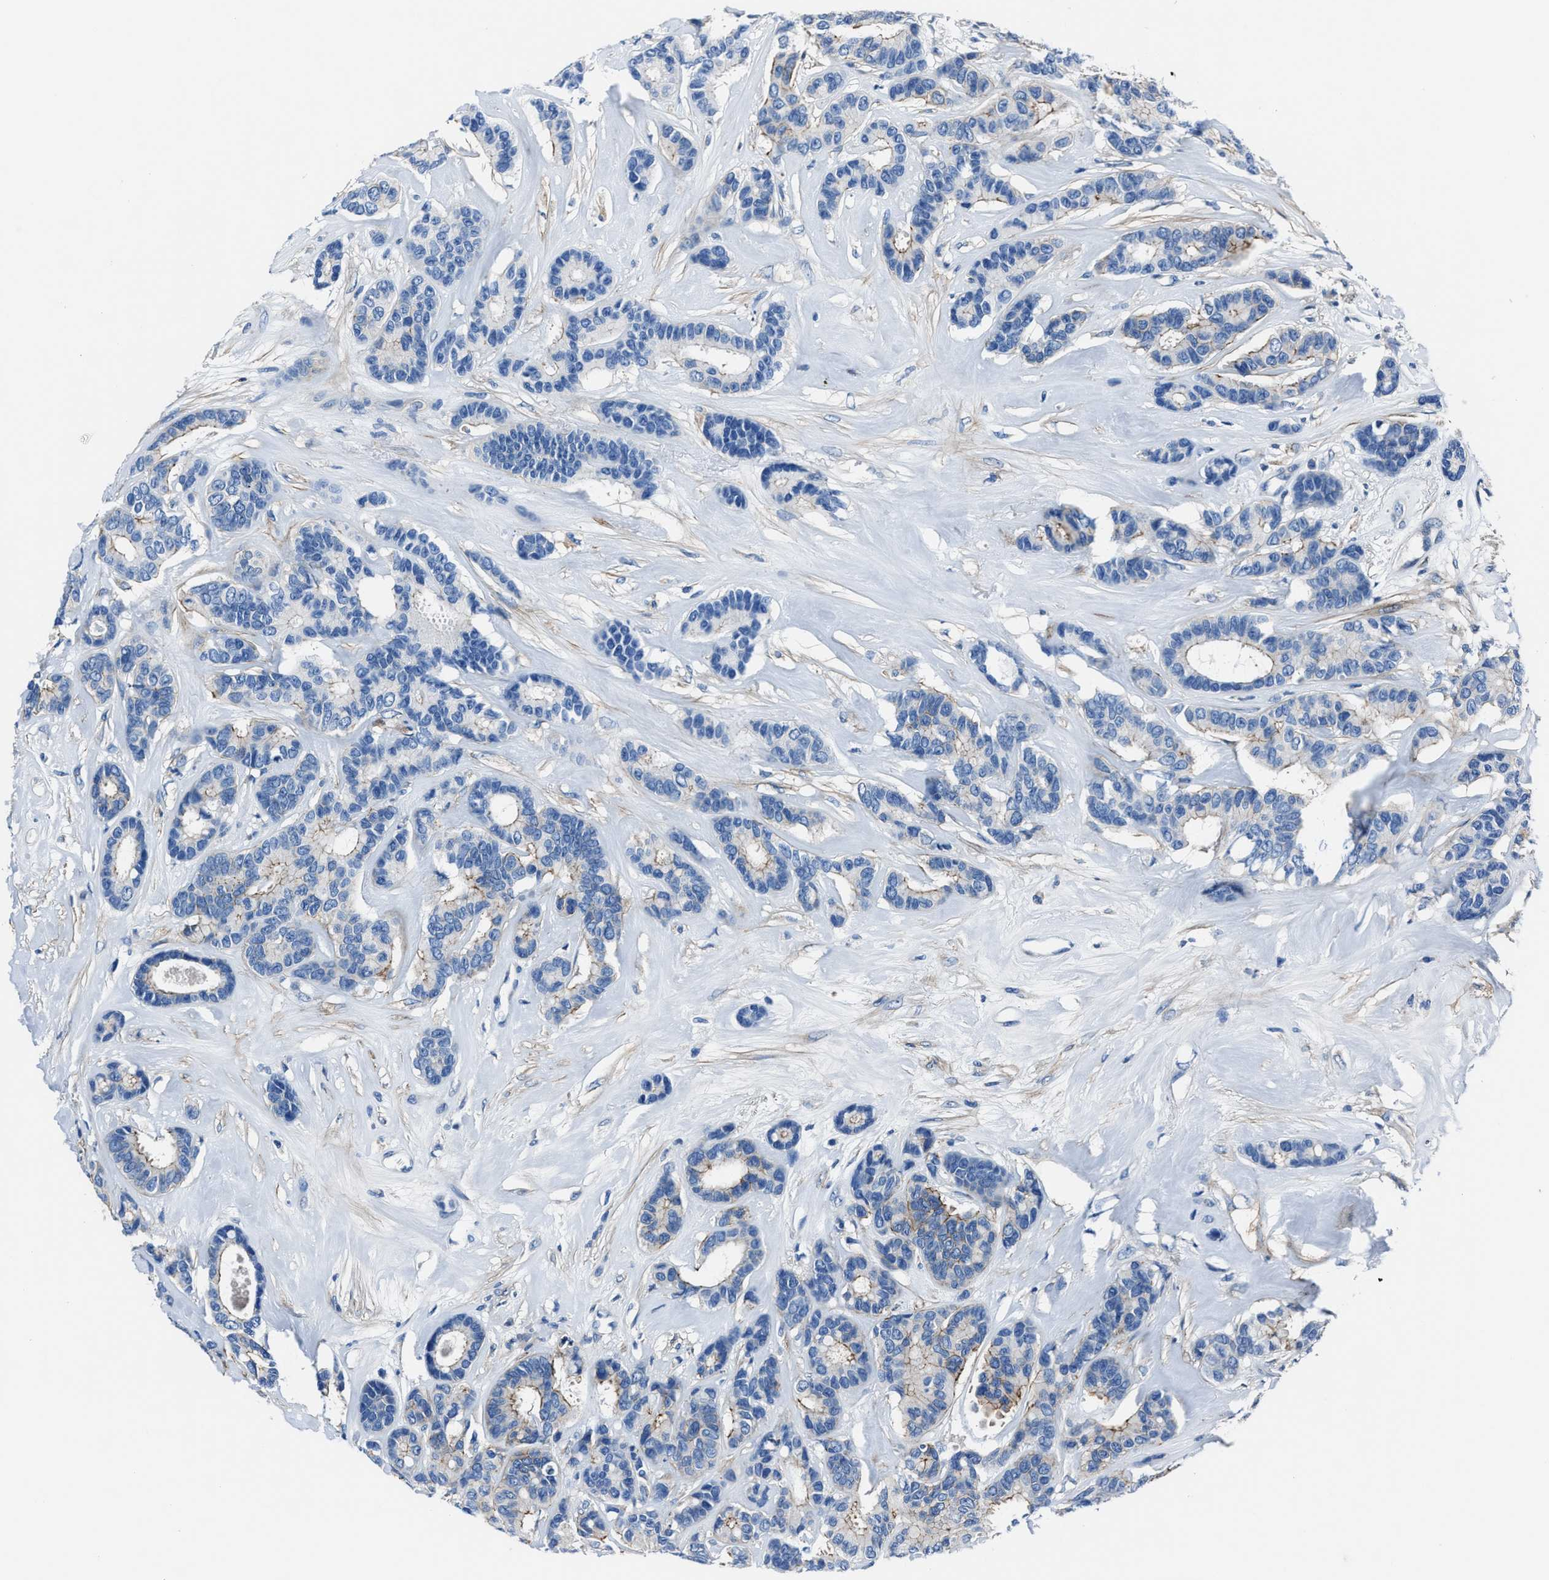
{"staining": {"intensity": "moderate", "quantity": "<25%", "location": "cytoplasmic/membranous"}, "tissue": "breast cancer", "cell_type": "Tumor cells", "image_type": "cancer", "snomed": [{"axis": "morphology", "description": "Duct carcinoma"}, {"axis": "topography", "description": "Breast"}], "caption": "Protein analysis of breast cancer tissue reveals moderate cytoplasmic/membranous expression in approximately <25% of tumor cells. The staining was performed using DAB (3,3'-diaminobenzidine), with brown indicating positive protein expression. Nuclei are stained blue with hematoxylin.", "gene": "LMO7", "patient": {"sex": "female", "age": 87}}